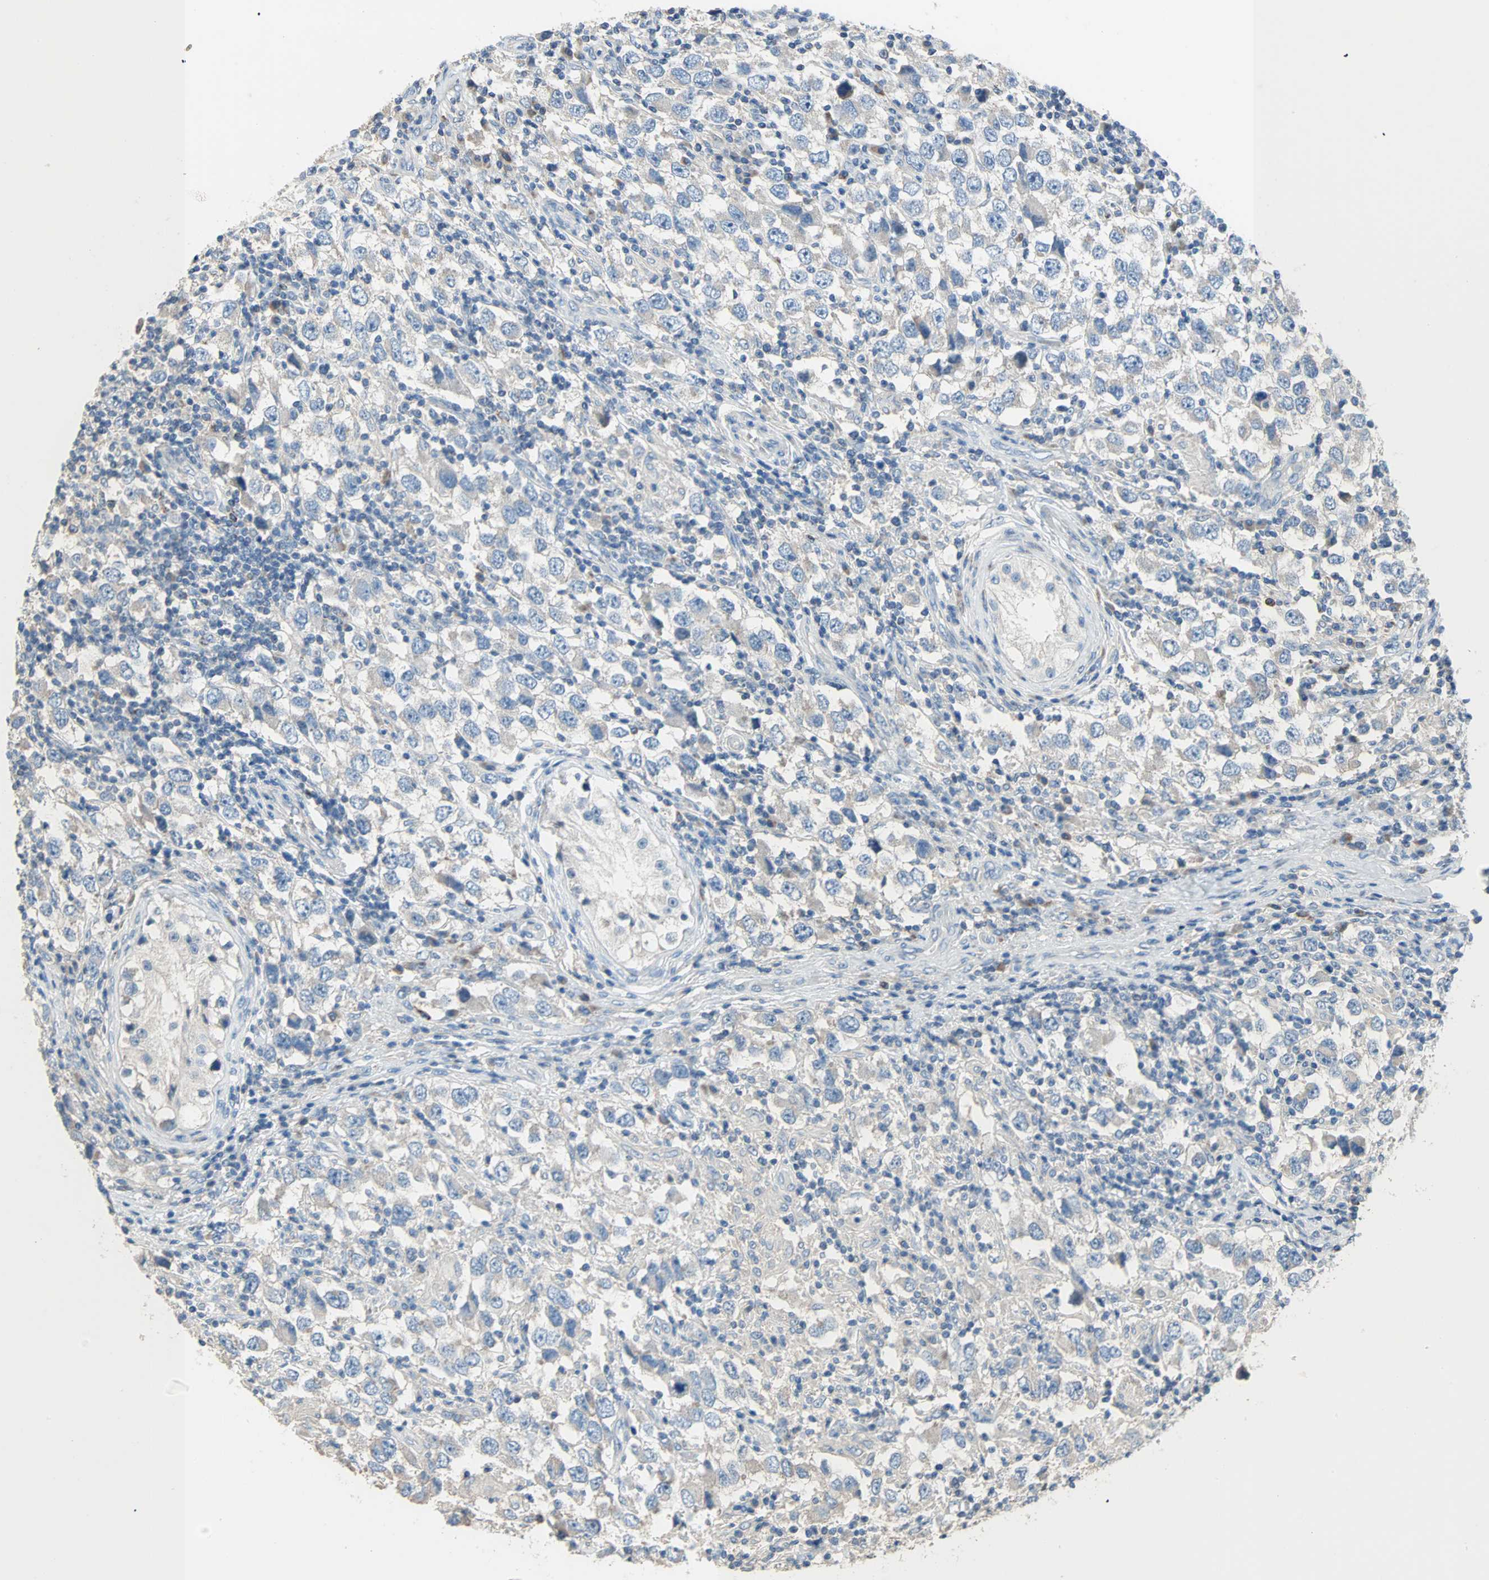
{"staining": {"intensity": "negative", "quantity": "none", "location": "none"}, "tissue": "testis cancer", "cell_type": "Tumor cells", "image_type": "cancer", "snomed": [{"axis": "morphology", "description": "Carcinoma, Embryonal, NOS"}, {"axis": "topography", "description": "Testis"}], "caption": "Immunohistochemistry histopathology image of human embryonal carcinoma (testis) stained for a protein (brown), which reveals no positivity in tumor cells.", "gene": "ACVRL1", "patient": {"sex": "male", "age": 21}}